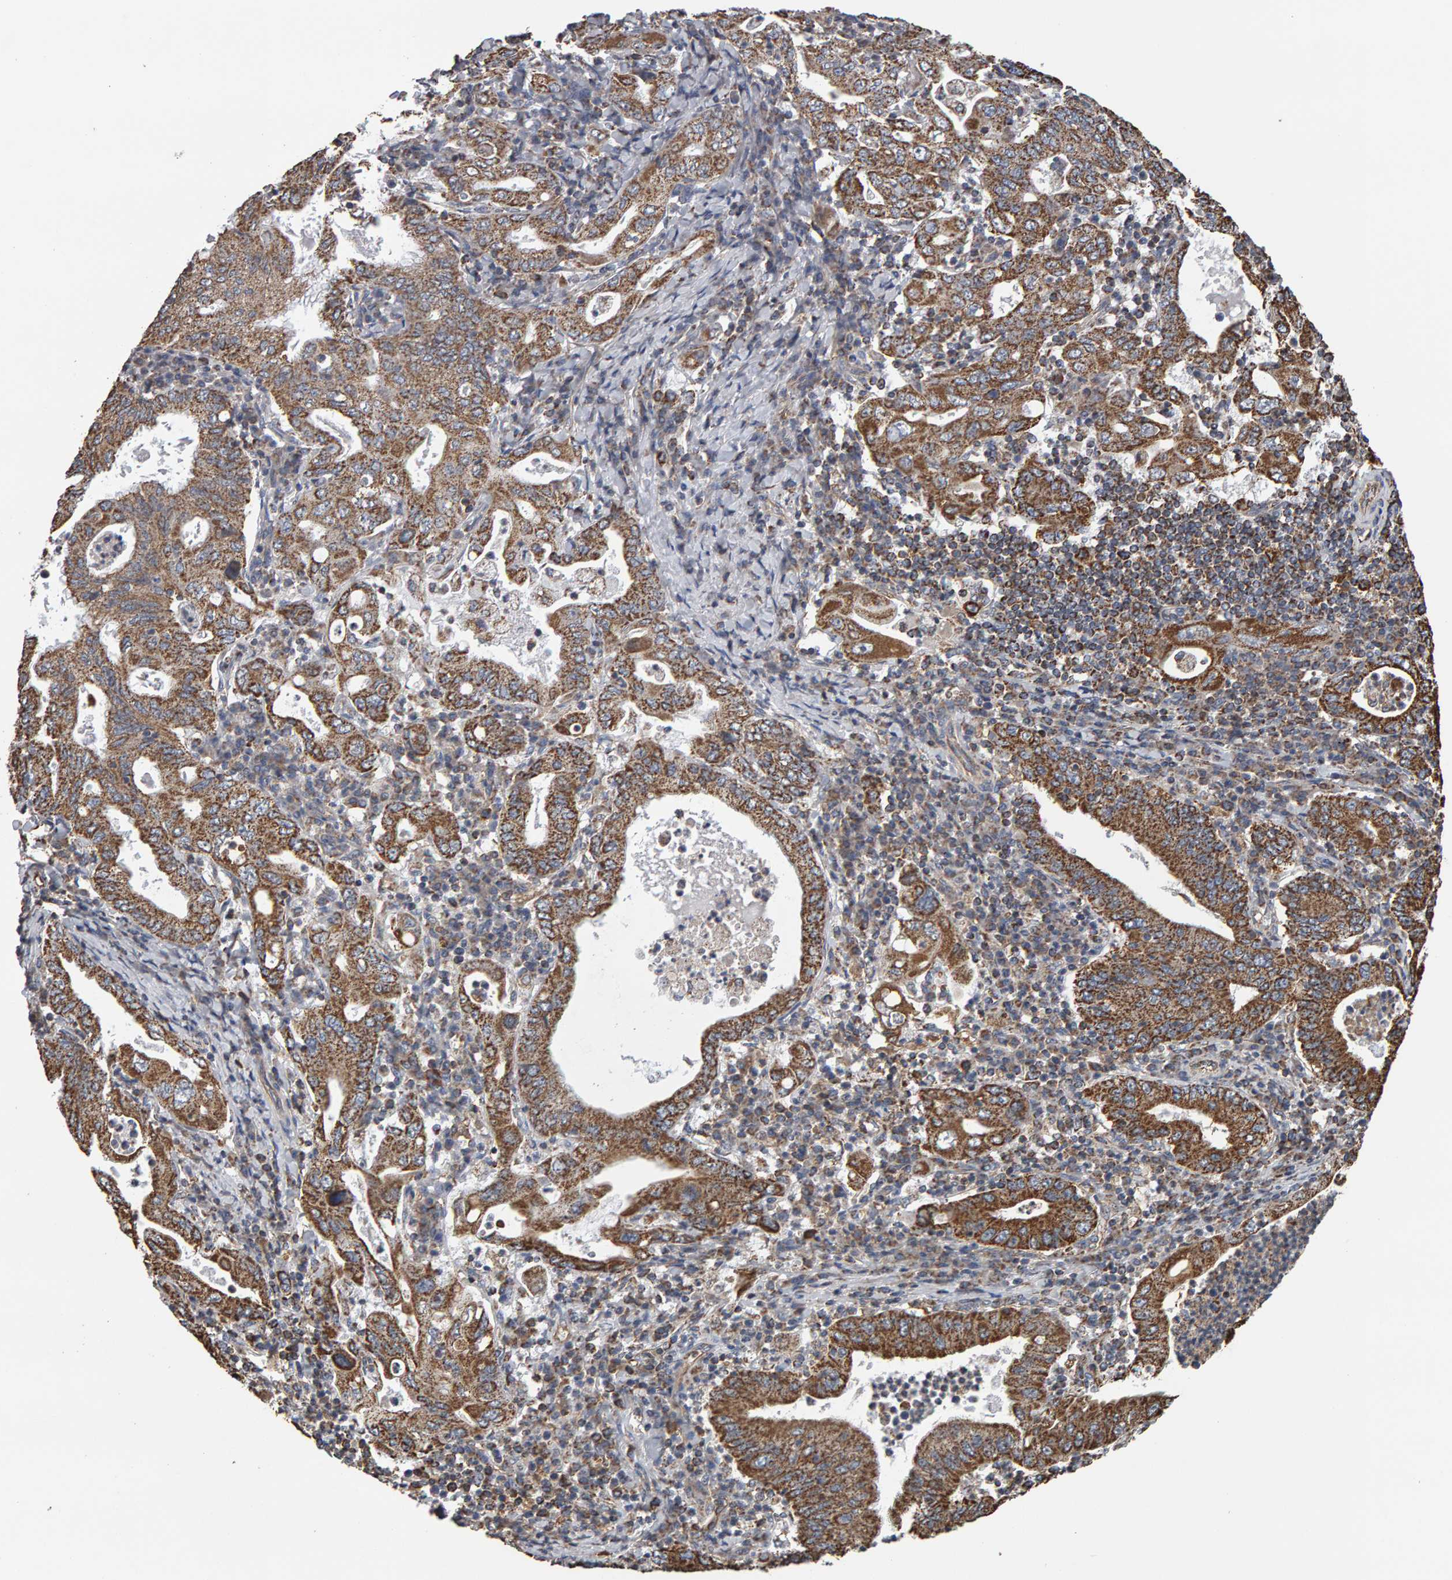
{"staining": {"intensity": "moderate", "quantity": ">75%", "location": "cytoplasmic/membranous"}, "tissue": "stomach cancer", "cell_type": "Tumor cells", "image_type": "cancer", "snomed": [{"axis": "morphology", "description": "Normal tissue, NOS"}, {"axis": "morphology", "description": "Adenocarcinoma, NOS"}, {"axis": "topography", "description": "Esophagus"}, {"axis": "topography", "description": "Stomach, upper"}, {"axis": "topography", "description": "Peripheral nerve tissue"}], "caption": "A photomicrograph of adenocarcinoma (stomach) stained for a protein shows moderate cytoplasmic/membranous brown staining in tumor cells.", "gene": "TOM1L1", "patient": {"sex": "male", "age": 62}}